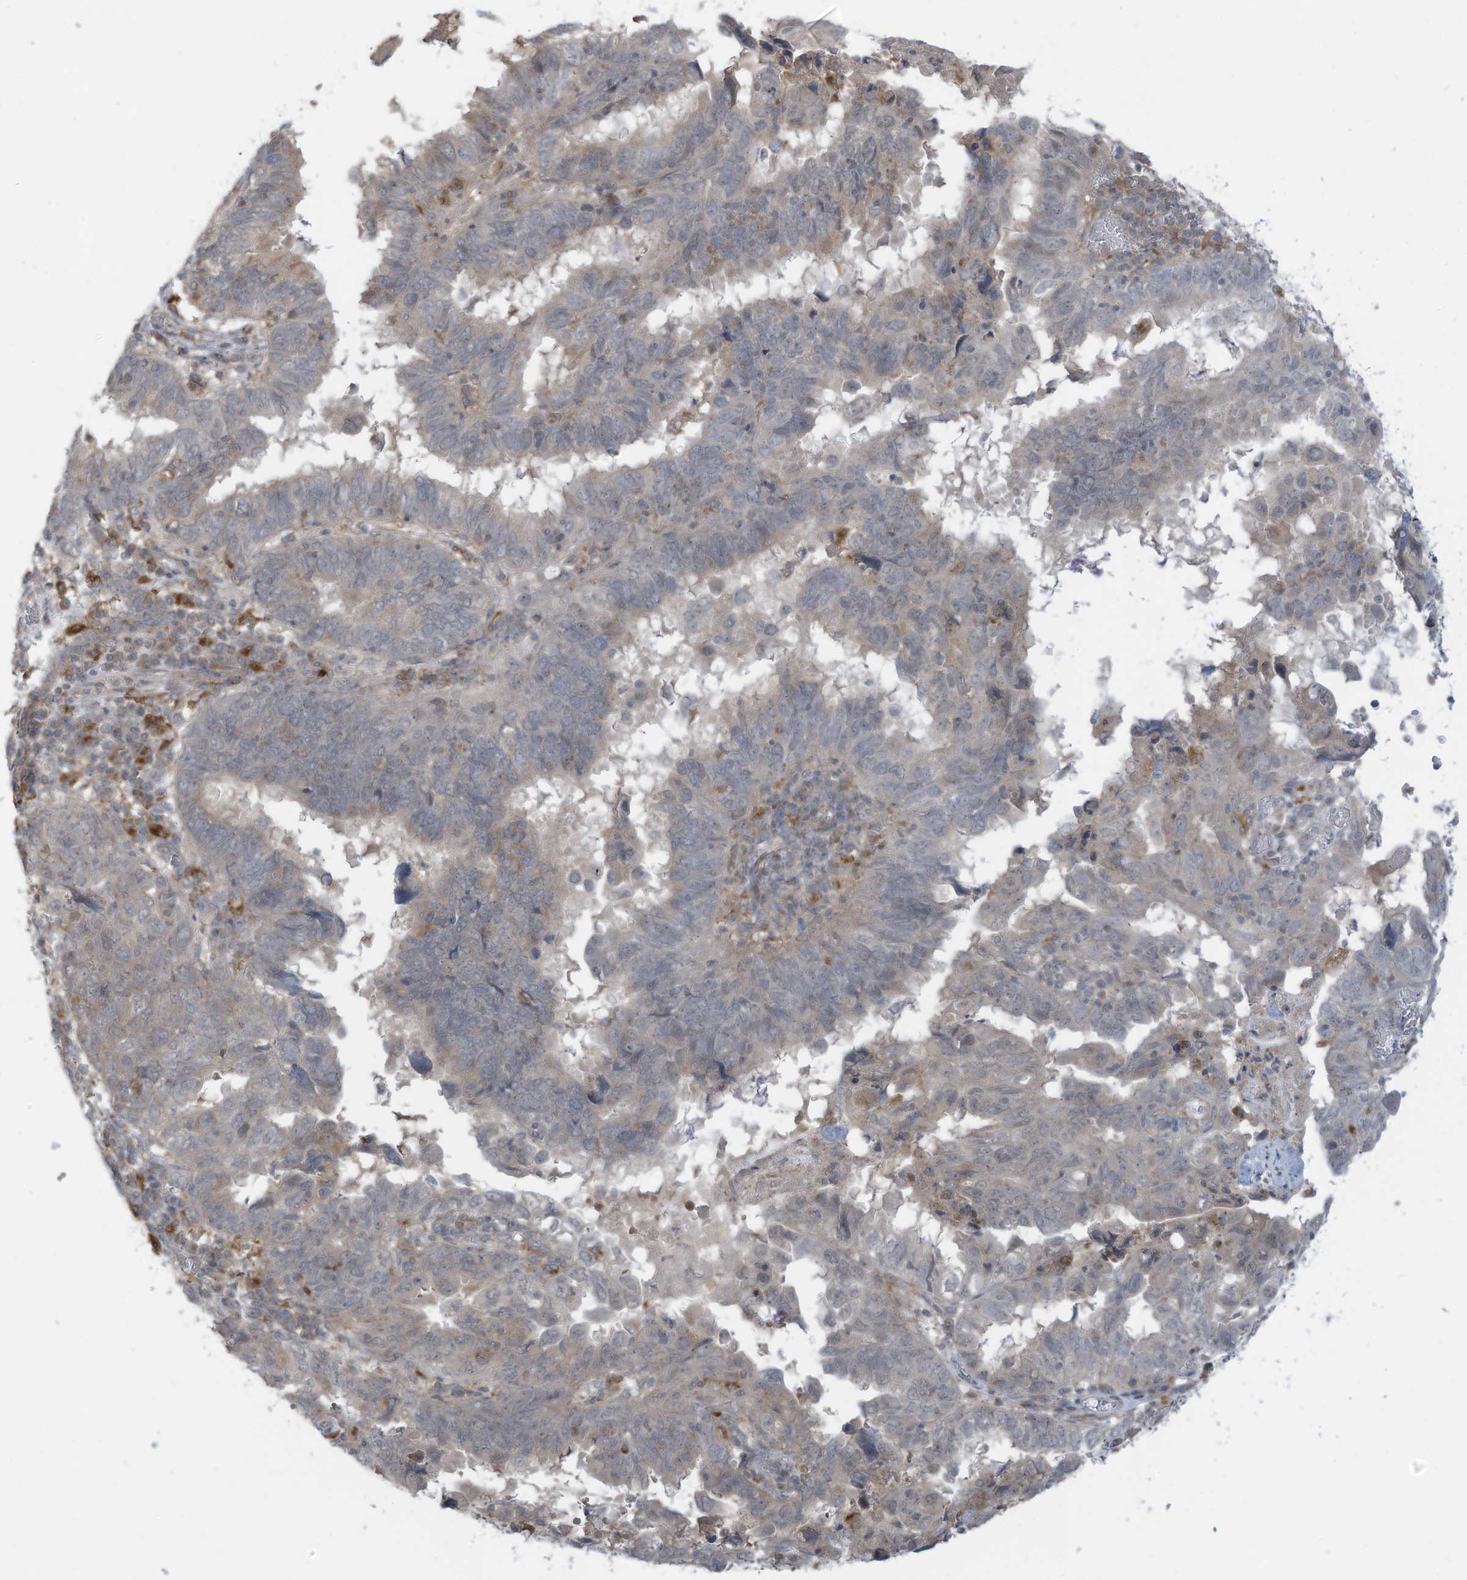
{"staining": {"intensity": "weak", "quantity": "<25%", "location": "cytoplasmic/membranous"}, "tissue": "endometrial cancer", "cell_type": "Tumor cells", "image_type": "cancer", "snomed": [{"axis": "morphology", "description": "Adenocarcinoma, NOS"}, {"axis": "topography", "description": "Uterus"}], "caption": "This is an immunohistochemistry (IHC) image of human endometrial adenocarcinoma. There is no staining in tumor cells.", "gene": "DZIP3", "patient": {"sex": "female", "age": 77}}